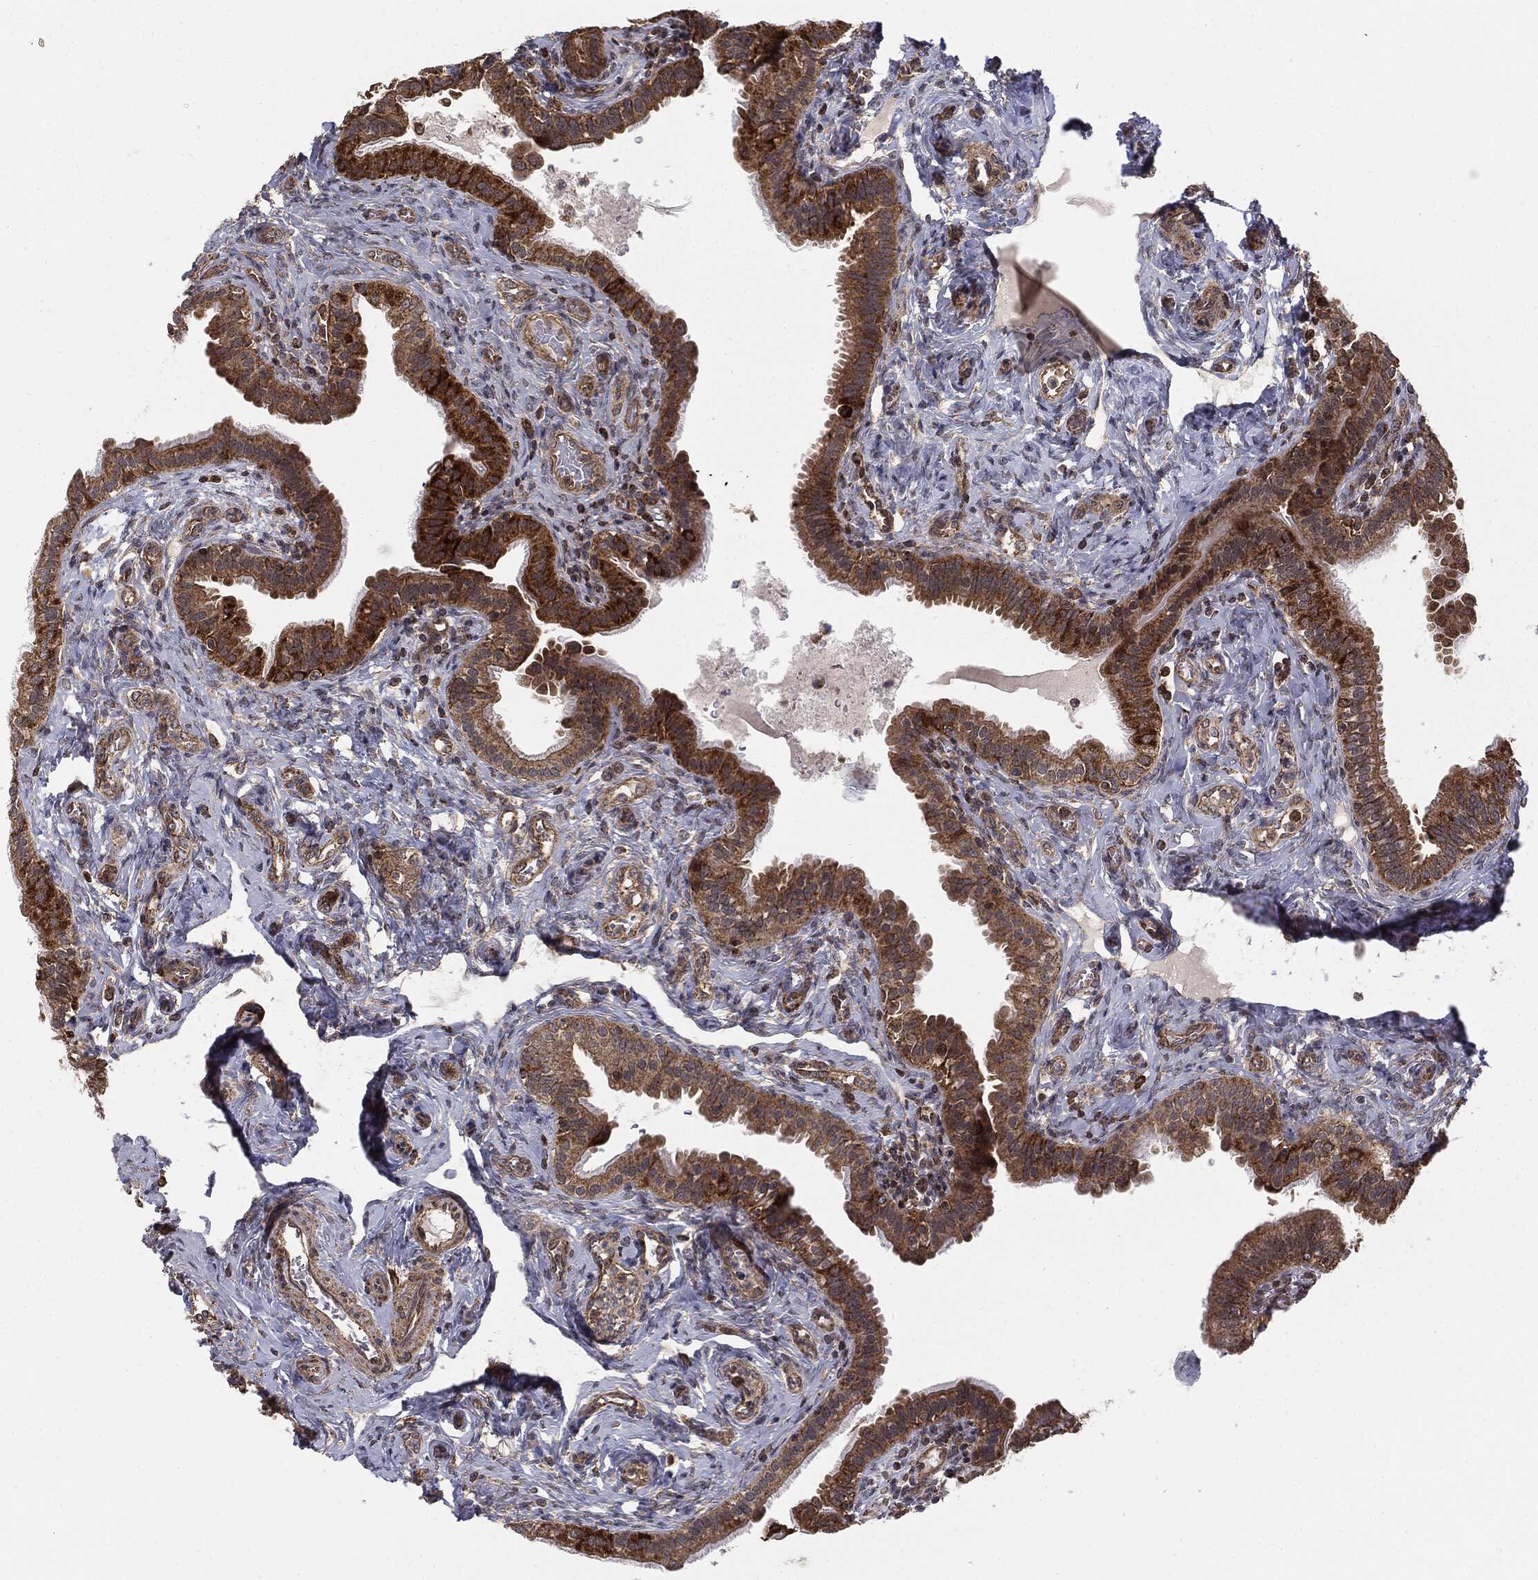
{"staining": {"intensity": "strong", "quantity": ">75%", "location": "cytoplasmic/membranous"}, "tissue": "fallopian tube", "cell_type": "Glandular cells", "image_type": "normal", "snomed": [{"axis": "morphology", "description": "Normal tissue, NOS"}, {"axis": "topography", "description": "Fallopian tube"}], "caption": "Protein analysis of benign fallopian tube displays strong cytoplasmic/membranous staining in about >75% of glandular cells. The staining was performed using DAB (3,3'-diaminobenzidine) to visualize the protein expression in brown, while the nuclei were stained in blue with hematoxylin (Magnification: 20x).", "gene": "MTOR", "patient": {"sex": "female", "age": 41}}